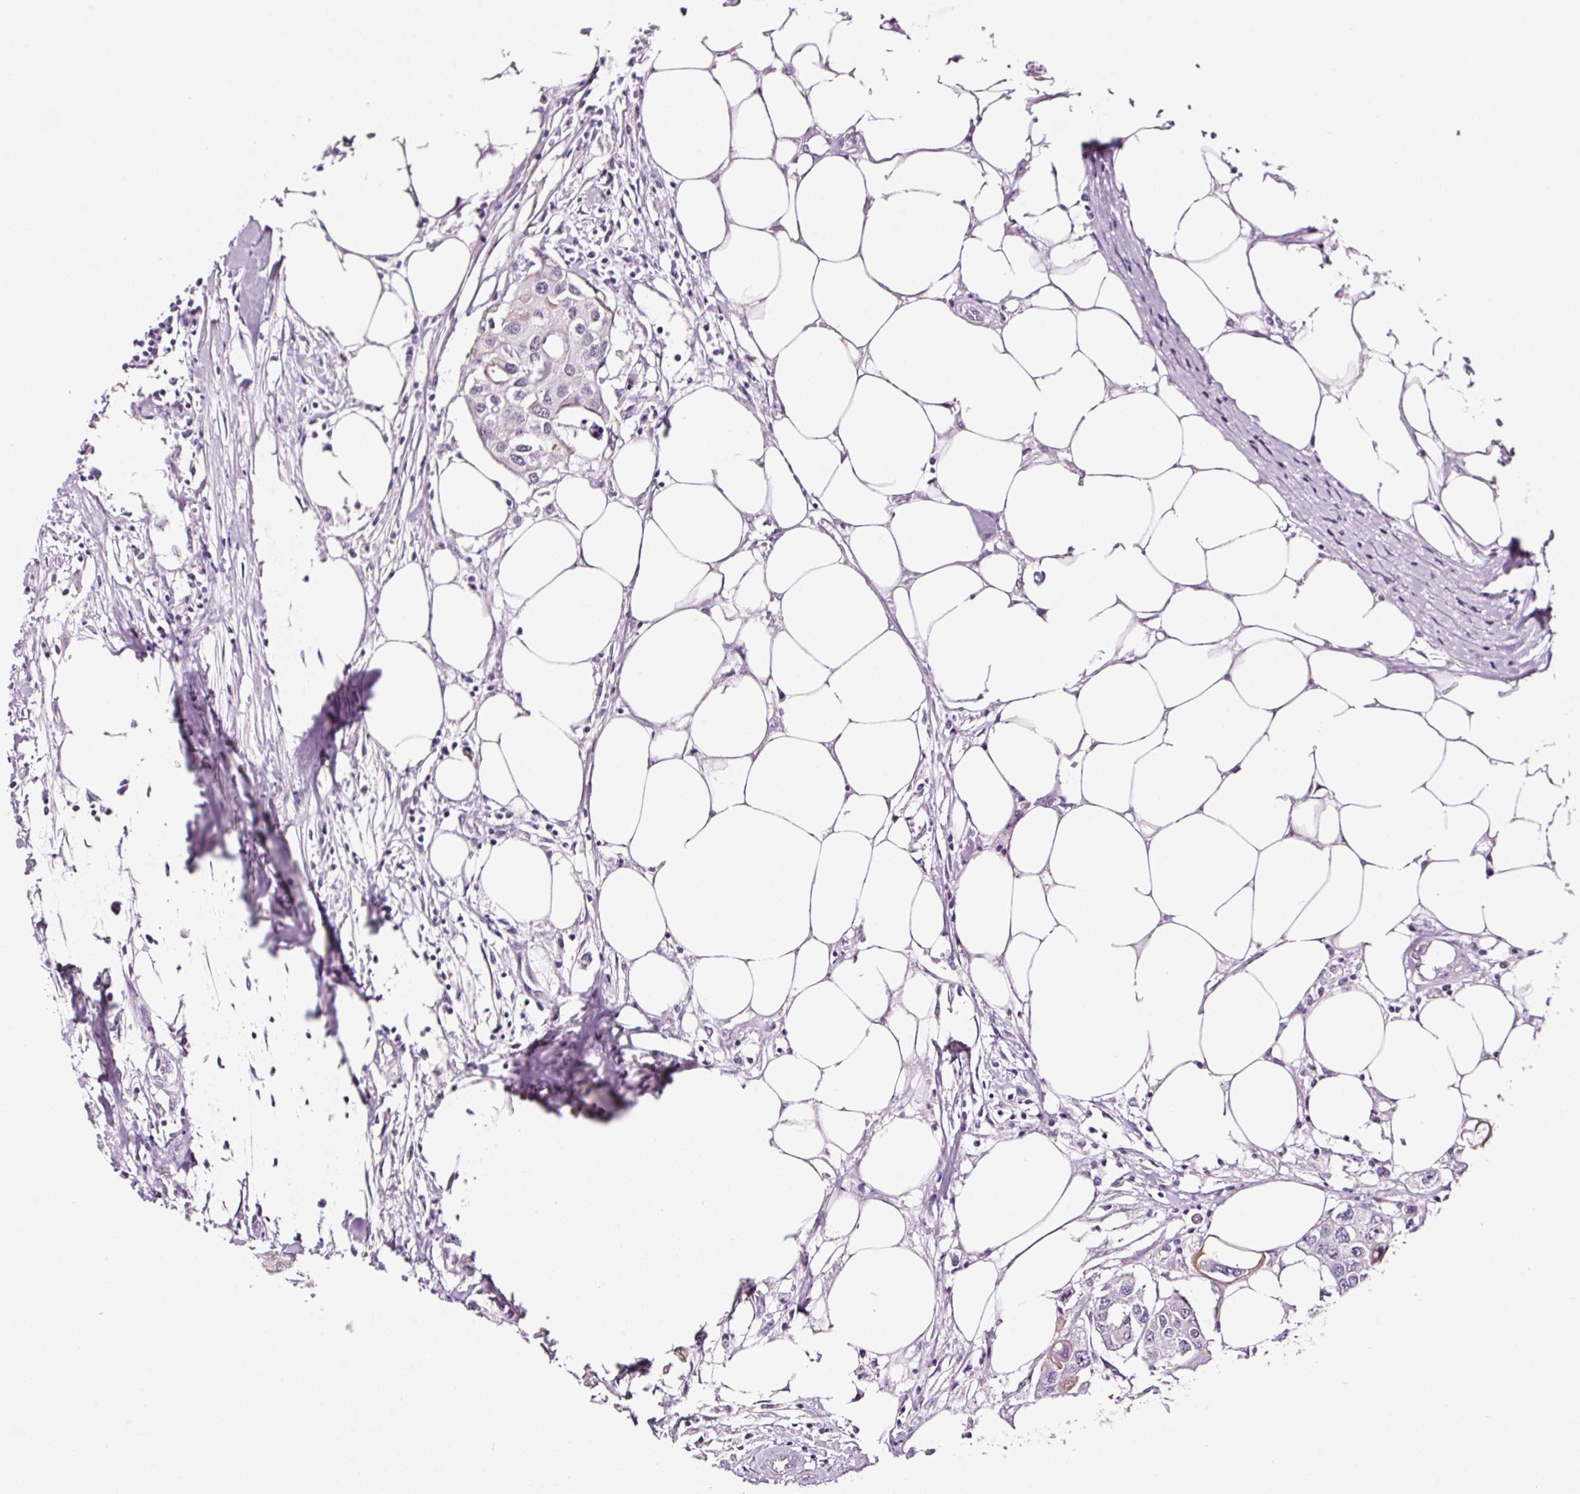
{"staining": {"intensity": "negative", "quantity": "none", "location": "none"}, "tissue": "colorectal cancer", "cell_type": "Tumor cells", "image_type": "cancer", "snomed": [{"axis": "morphology", "description": "Adenocarcinoma, NOS"}, {"axis": "topography", "description": "Colon"}], "caption": "High power microscopy photomicrograph of an immunohistochemistry image of colorectal cancer (adenocarcinoma), revealing no significant staining in tumor cells.", "gene": "RTF2", "patient": {"sex": "male", "age": 77}}